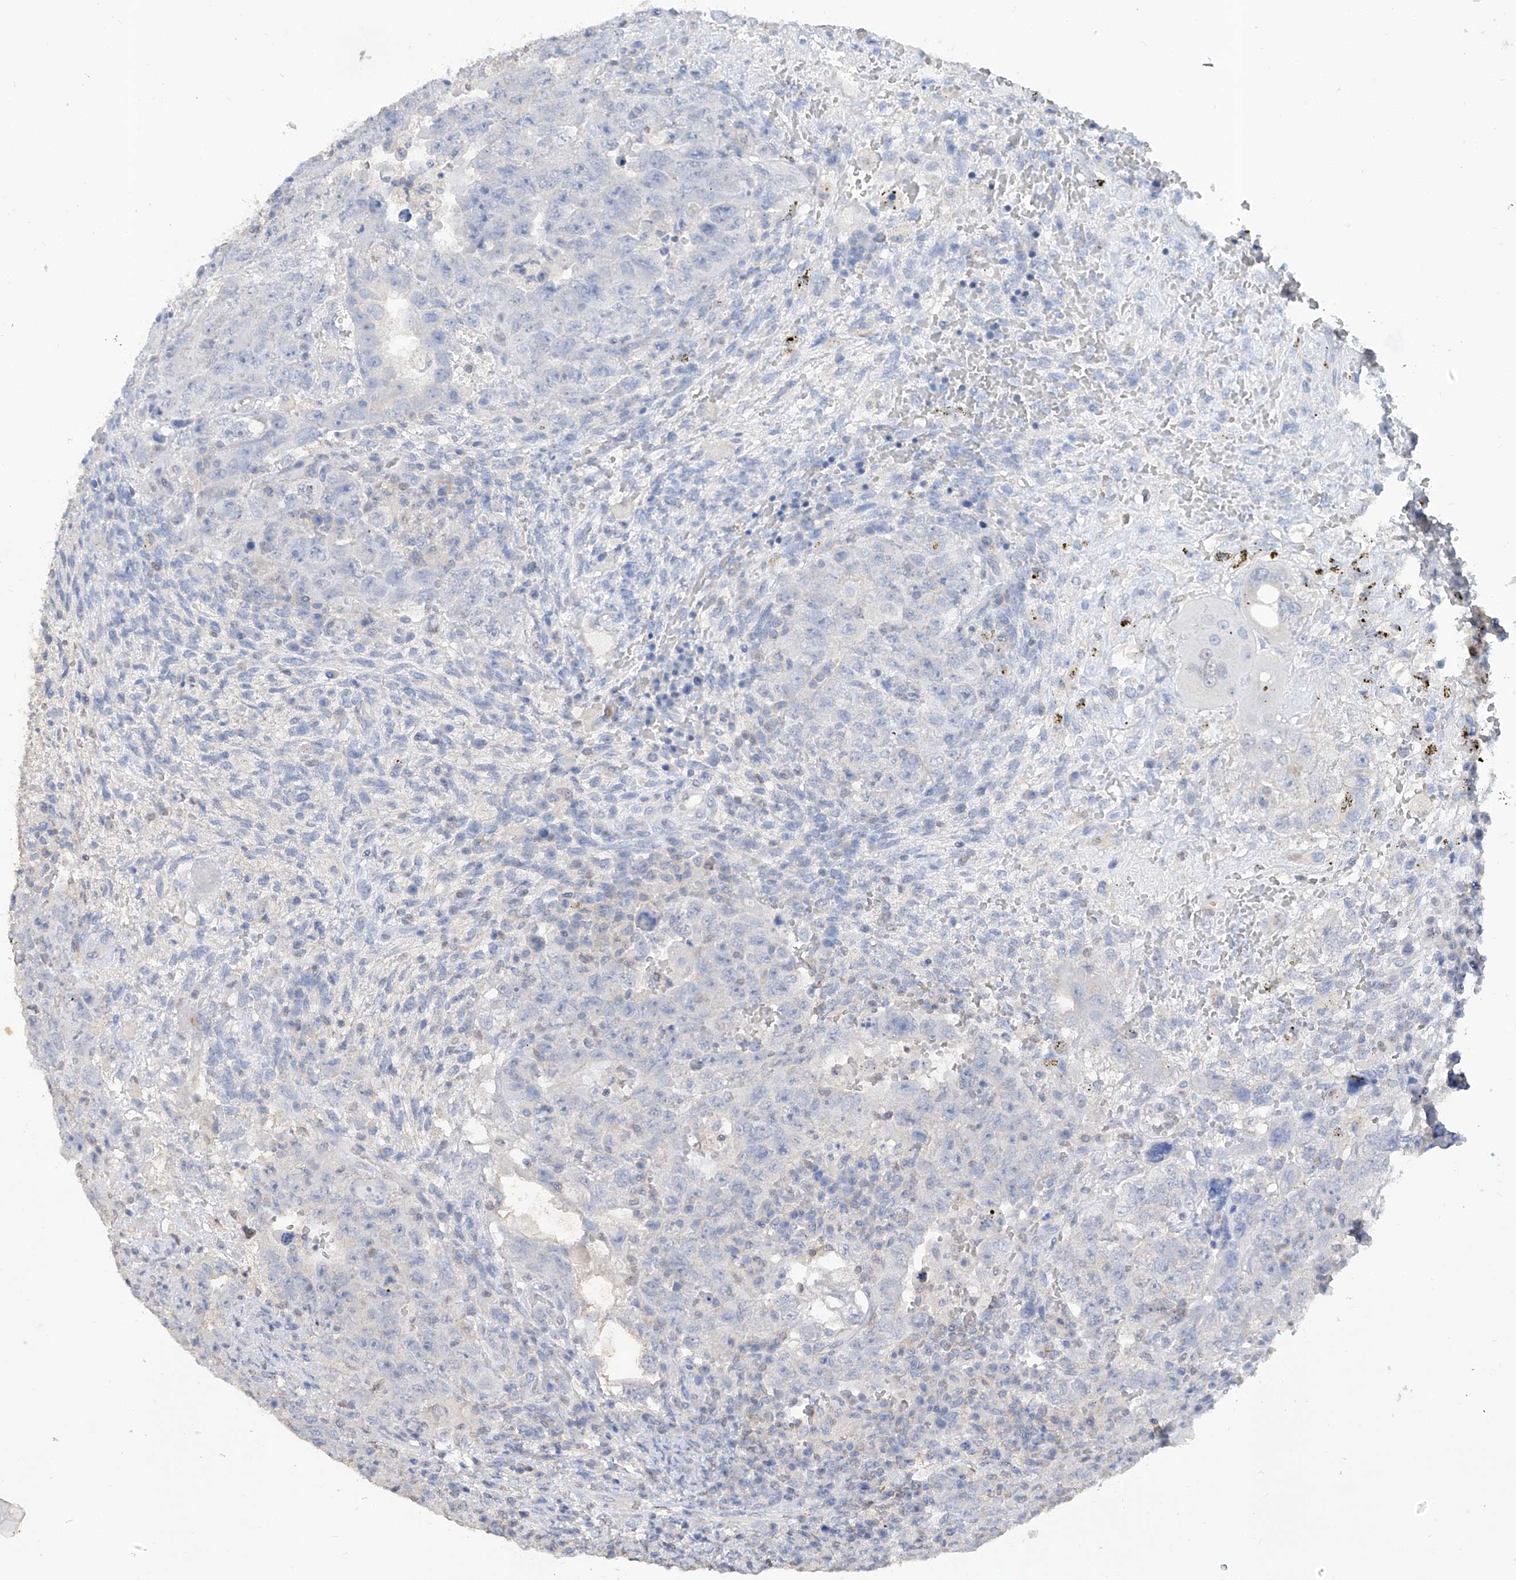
{"staining": {"intensity": "negative", "quantity": "none", "location": "none"}, "tissue": "testis cancer", "cell_type": "Tumor cells", "image_type": "cancer", "snomed": [{"axis": "morphology", "description": "Carcinoma, Embryonal, NOS"}, {"axis": "topography", "description": "Testis"}], "caption": "IHC of testis cancer (embryonal carcinoma) exhibits no positivity in tumor cells.", "gene": "HAS3", "patient": {"sex": "male", "age": 26}}